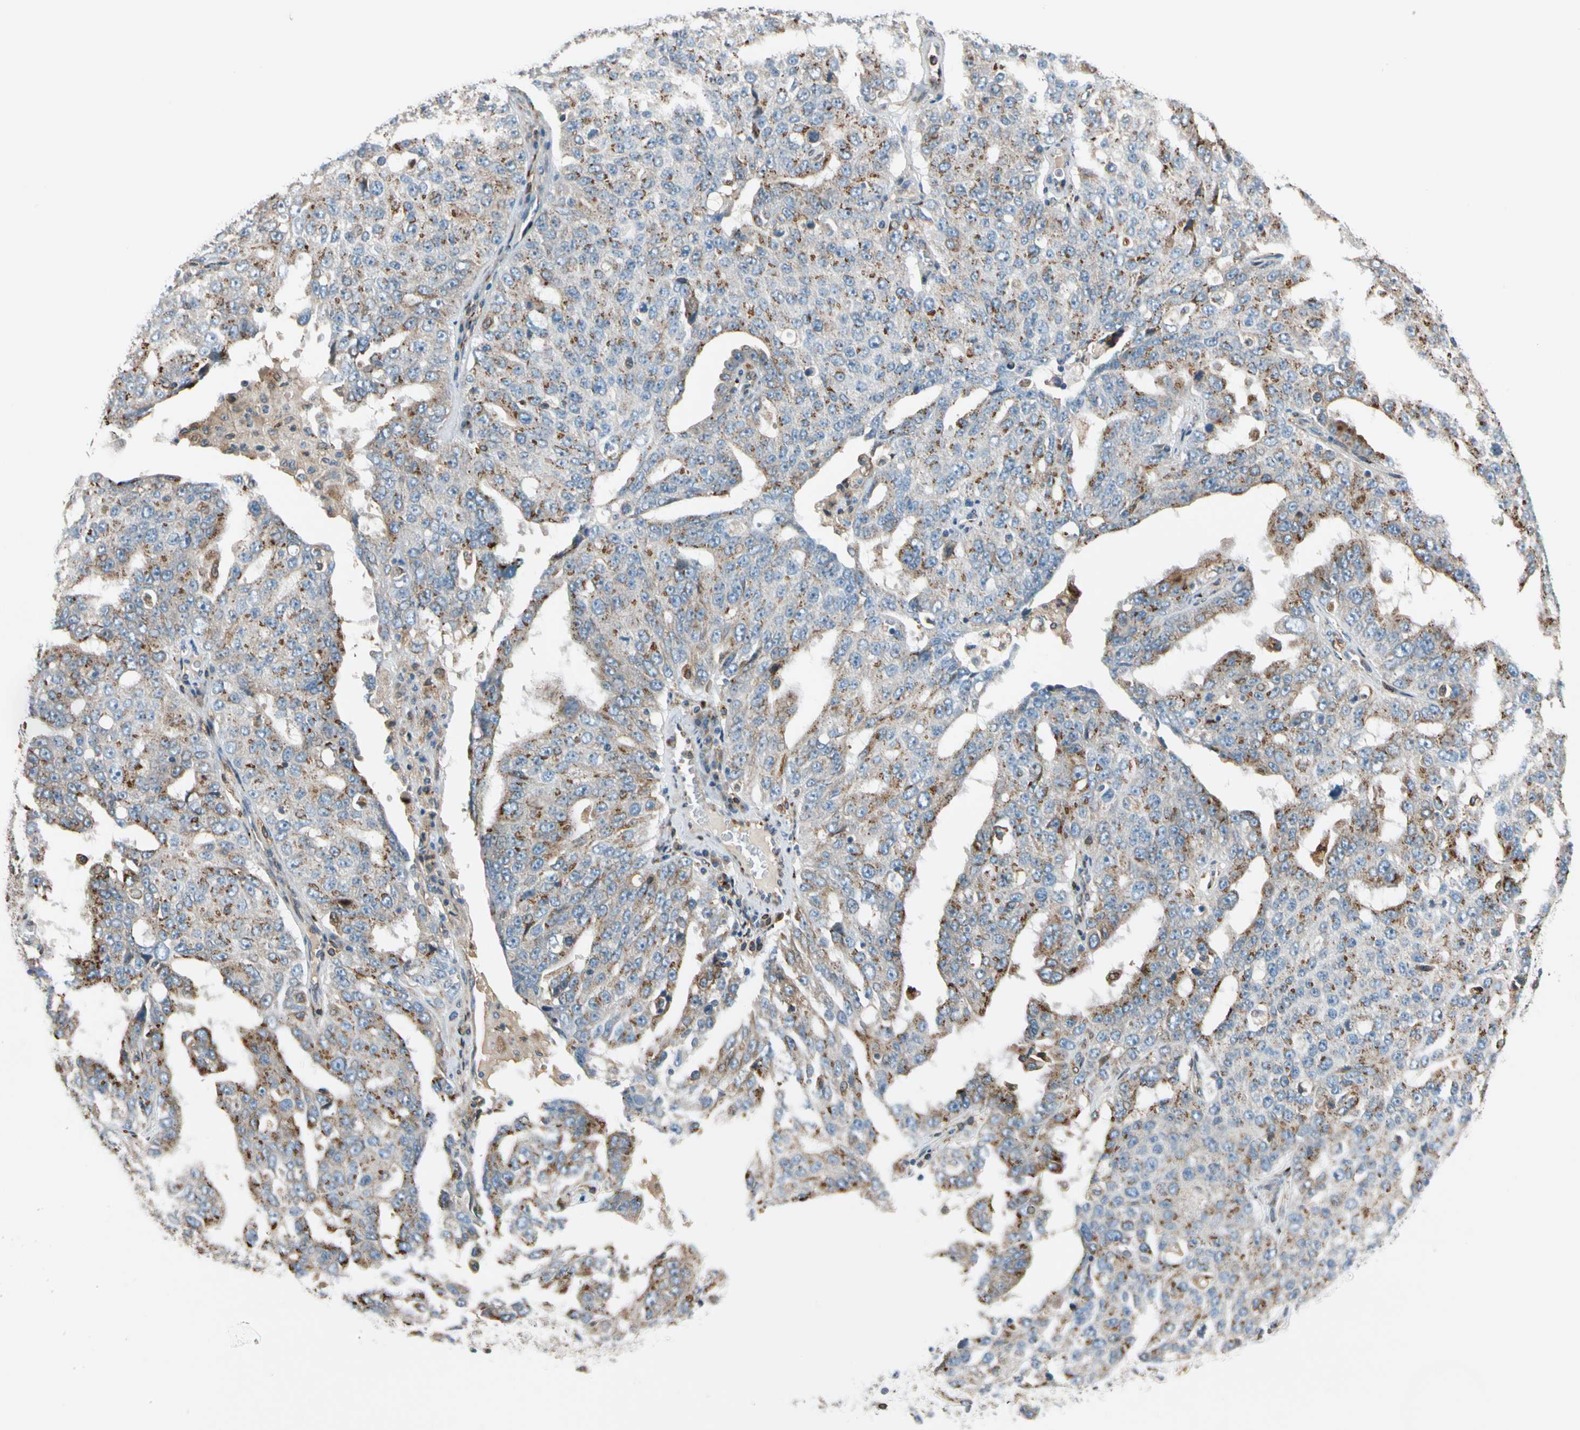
{"staining": {"intensity": "moderate", "quantity": "<25%", "location": "cytoplasmic/membranous"}, "tissue": "ovarian cancer", "cell_type": "Tumor cells", "image_type": "cancer", "snomed": [{"axis": "morphology", "description": "Carcinoma, endometroid"}, {"axis": "topography", "description": "Ovary"}], "caption": "About <25% of tumor cells in ovarian endometroid carcinoma demonstrate moderate cytoplasmic/membranous protein expression as visualized by brown immunohistochemical staining.", "gene": "NUCB1", "patient": {"sex": "female", "age": 62}}